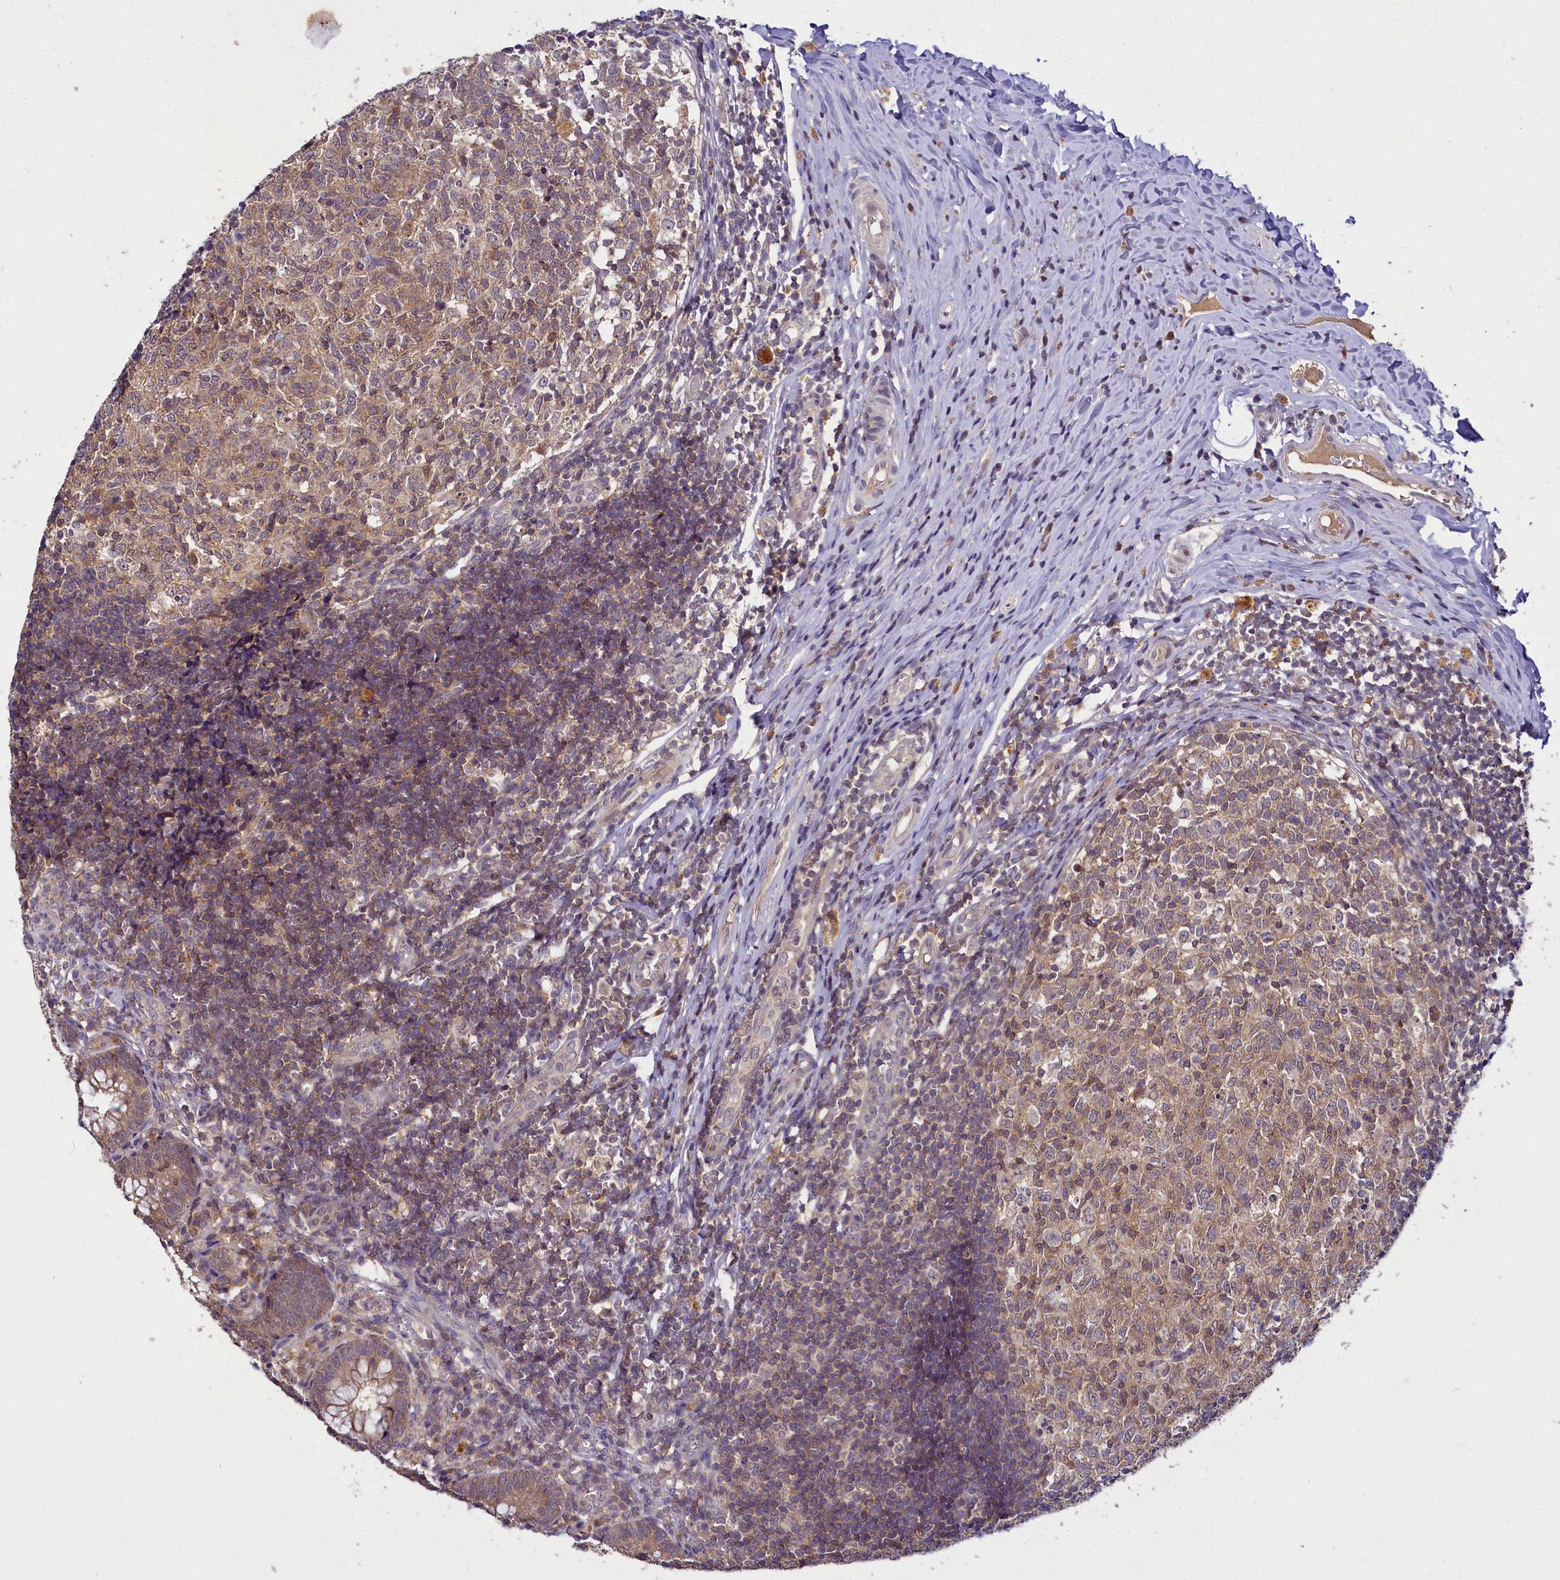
{"staining": {"intensity": "moderate", "quantity": ">75%", "location": "cytoplasmic/membranous"}, "tissue": "appendix", "cell_type": "Glandular cells", "image_type": "normal", "snomed": [{"axis": "morphology", "description": "Normal tissue, NOS"}, {"axis": "topography", "description": "Appendix"}], "caption": "Appendix stained with immunohistochemistry (IHC) exhibits moderate cytoplasmic/membranous staining in approximately >75% of glandular cells.", "gene": "TMEM39A", "patient": {"sex": "male", "age": 8}}